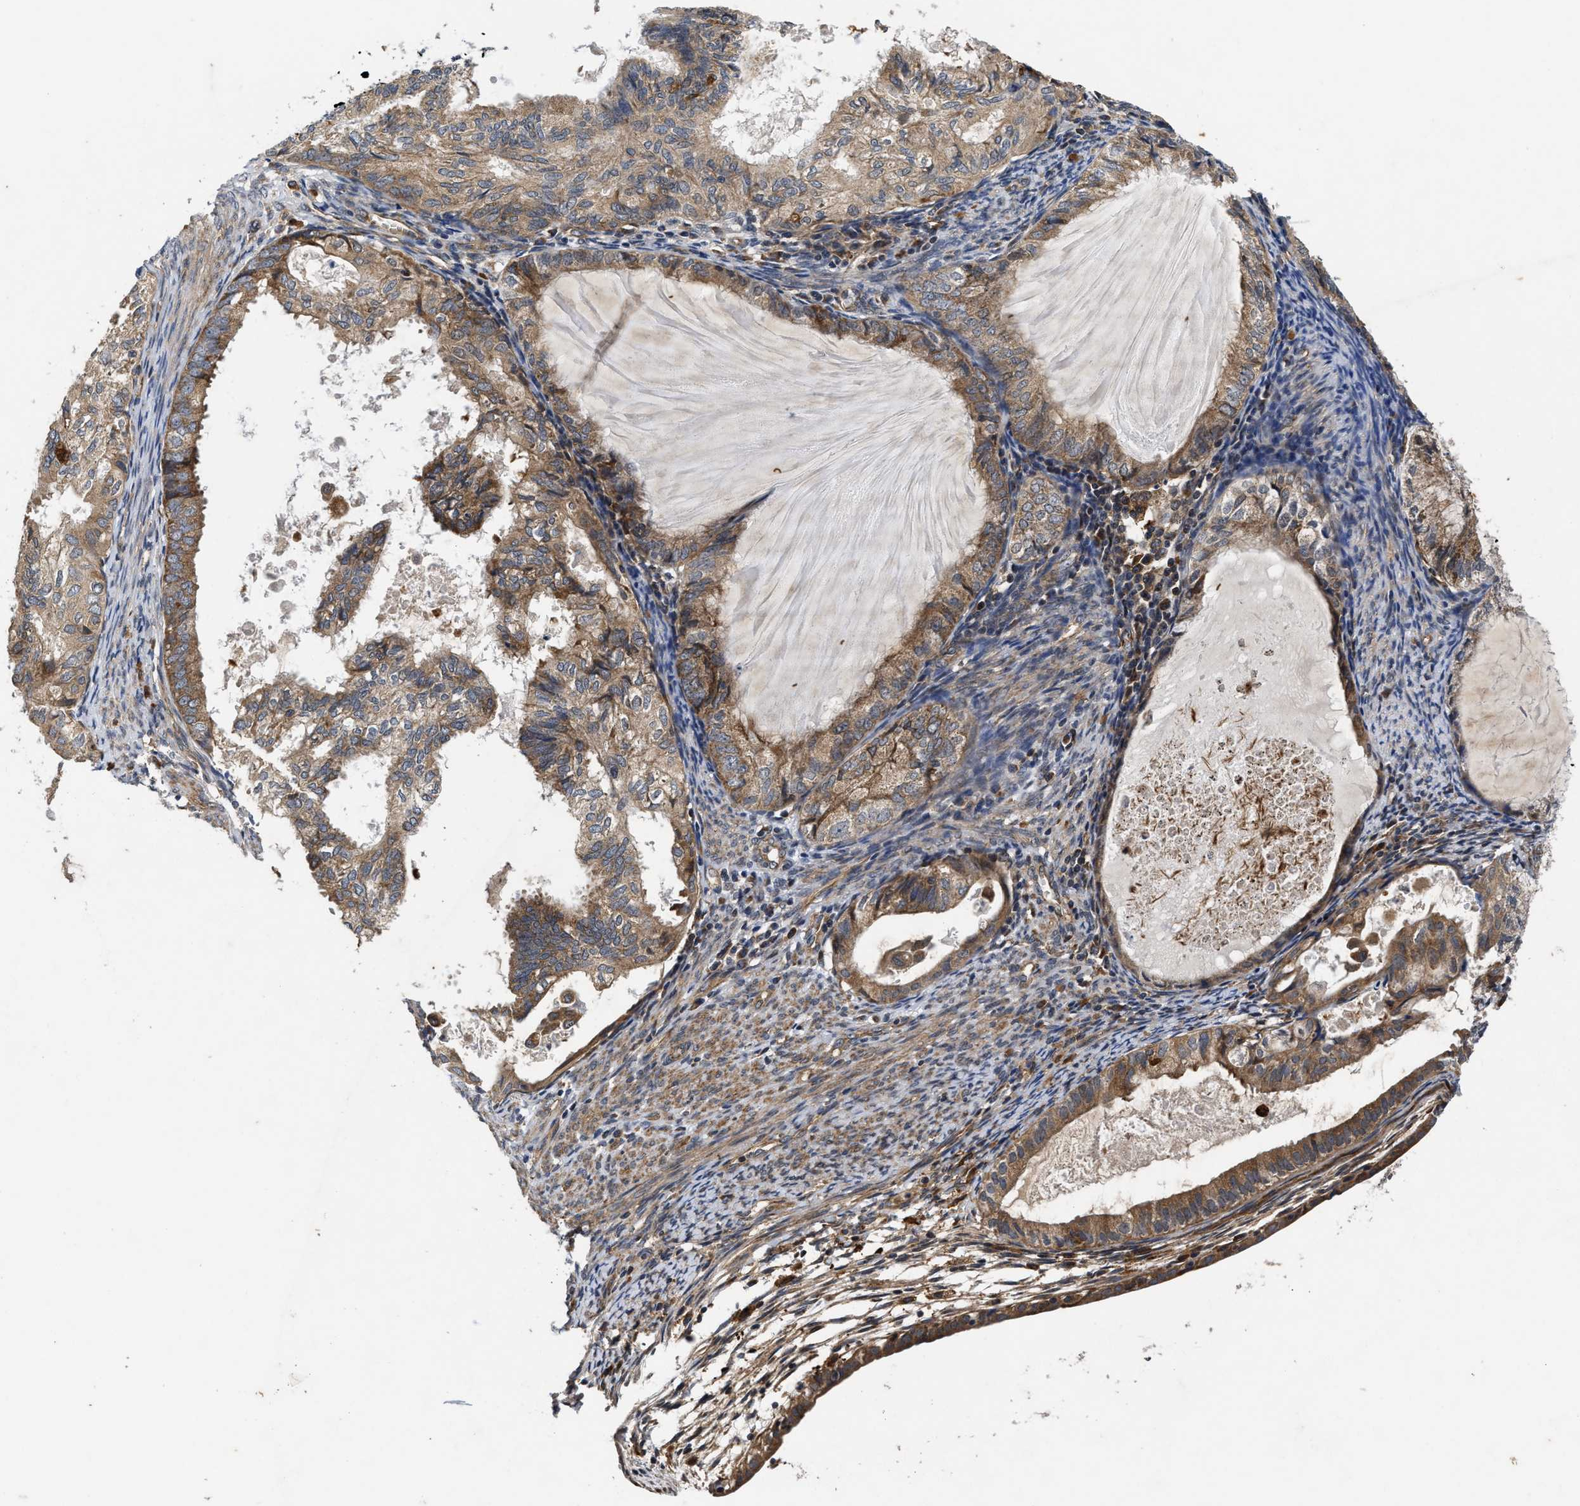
{"staining": {"intensity": "moderate", "quantity": ">75%", "location": "cytoplasmic/membranous"}, "tissue": "cervical cancer", "cell_type": "Tumor cells", "image_type": "cancer", "snomed": [{"axis": "morphology", "description": "Normal tissue, NOS"}, {"axis": "morphology", "description": "Adenocarcinoma, NOS"}, {"axis": "topography", "description": "Cervix"}, {"axis": "topography", "description": "Endometrium"}], "caption": "Protein expression analysis of human cervical cancer (adenocarcinoma) reveals moderate cytoplasmic/membranous staining in approximately >75% of tumor cells. (brown staining indicates protein expression, while blue staining denotes nuclei).", "gene": "EFNA4", "patient": {"sex": "female", "age": 86}}